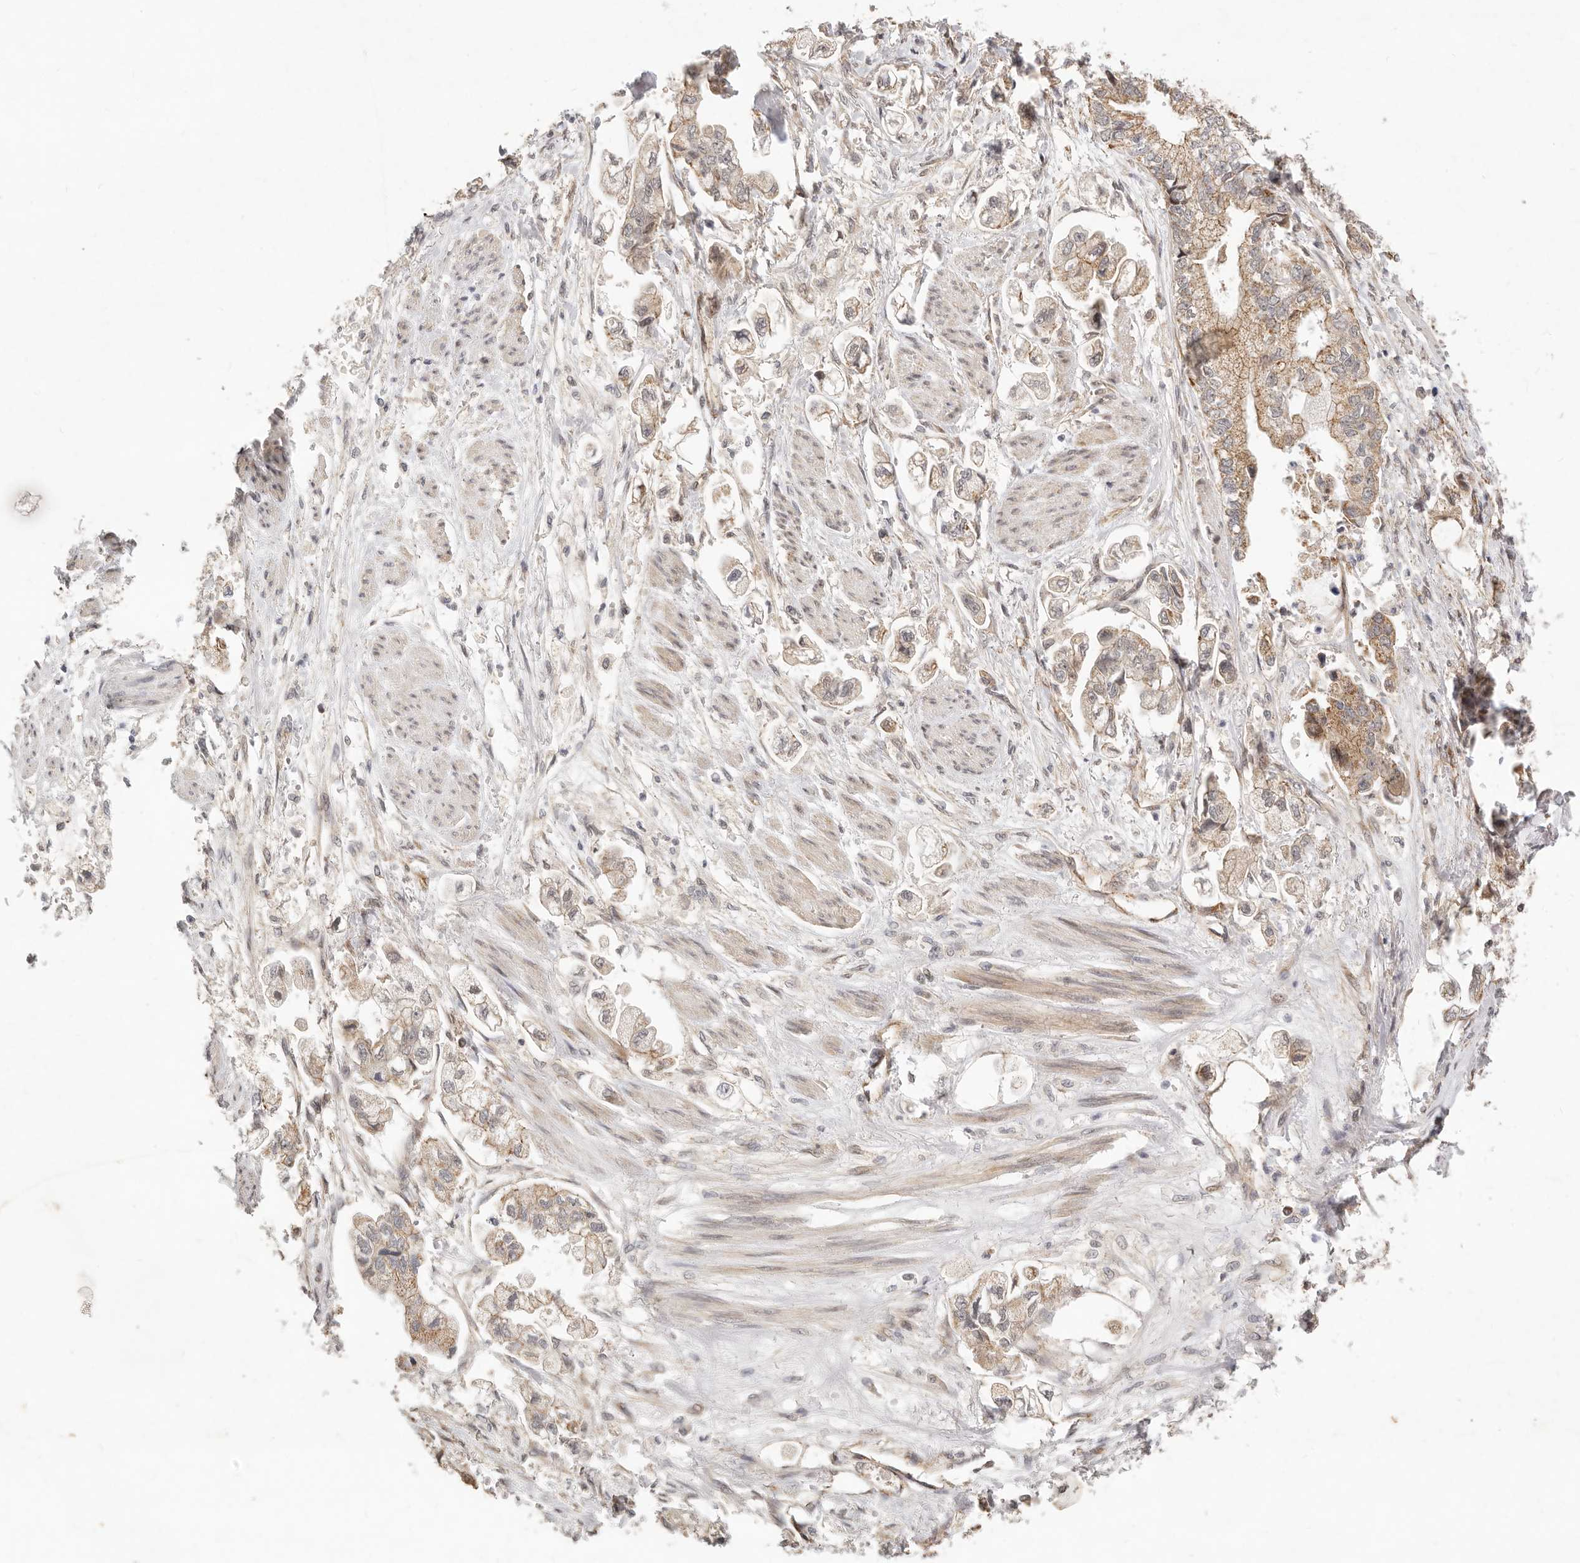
{"staining": {"intensity": "weak", "quantity": ">75%", "location": "cytoplasmic/membranous"}, "tissue": "stomach cancer", "cell_type": "Tumor cells", "image_type": "cancer", "snomed": [{"axis": "morphology", "description": "Adenocarcinoma, NOS"}, {"axis": "topography", "description": "Stomach"}], "caption": "This is a micrograph of immunohistochemistry (IHC) staining of adenocarcinoma (stomach), which shows weak staining in the cytoplasmic/membranous of tumor cells.", "gene": "USP49", "patient": {"sex": "male", "age": 62}}